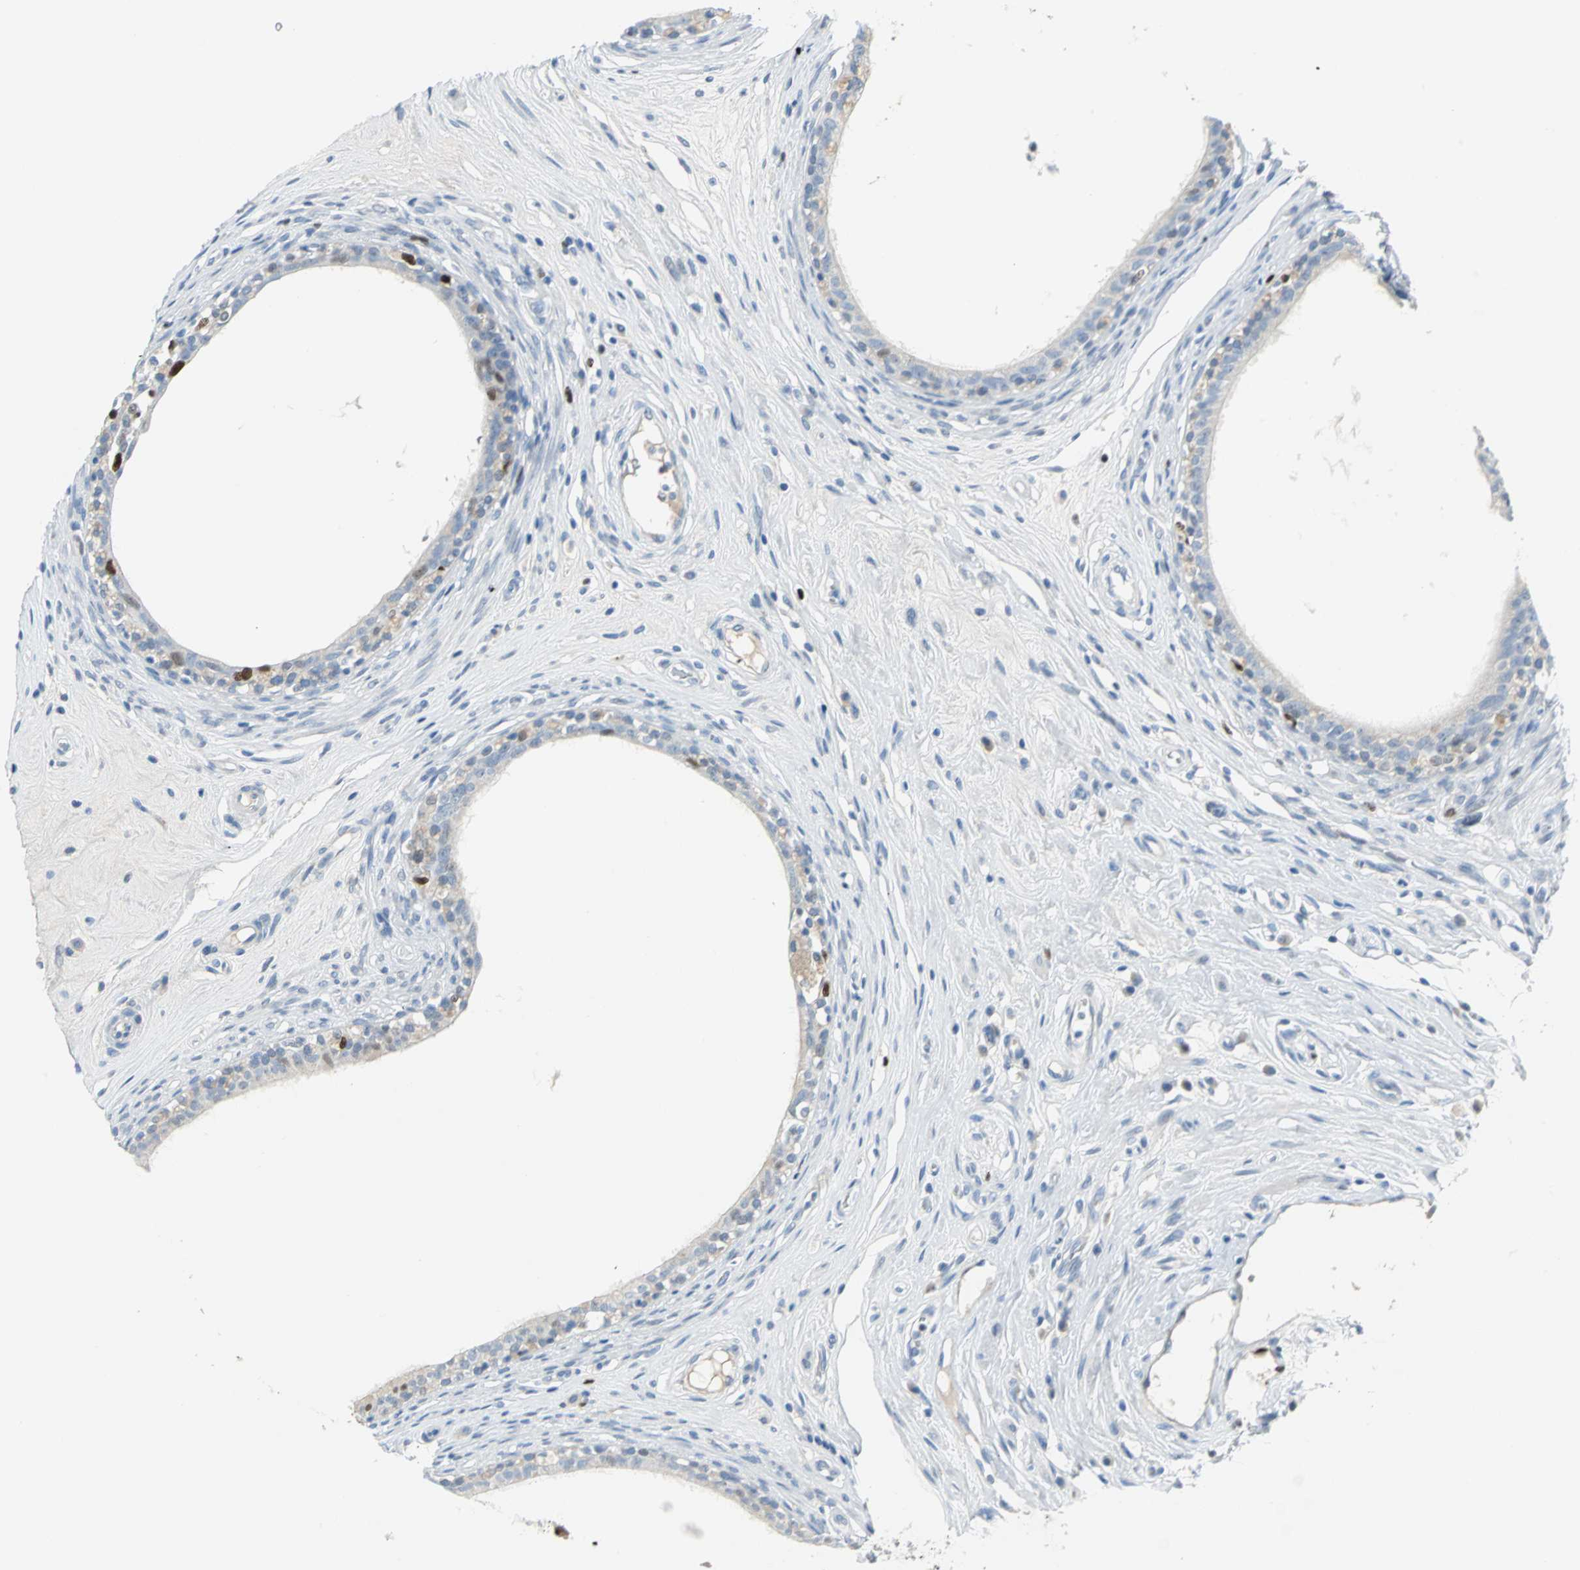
{"staining": {"intensity": "strong", "quantity": "<25%", "location": "cytoplasmic/membranous,nuclear"}, "tissue": "epididymis", "cell_type": "Glandular cells", "image_type": "normal", "snomed": [{"axis": "morphology", "description": "Normal tissue, NOS"}, {"axis": "morphology", "description": "Inflammation, NOS"}, {"axis": "topography", "description": "Epididymis"}], "caption": "Brown immunohistochemical staining in benign human epididymis reveals strong cytoplasmic/membranous,nuclear staining in about <25% of glandular cells.", "gene": "MCM4", "patient": {"sex": "male", "age": 84}}